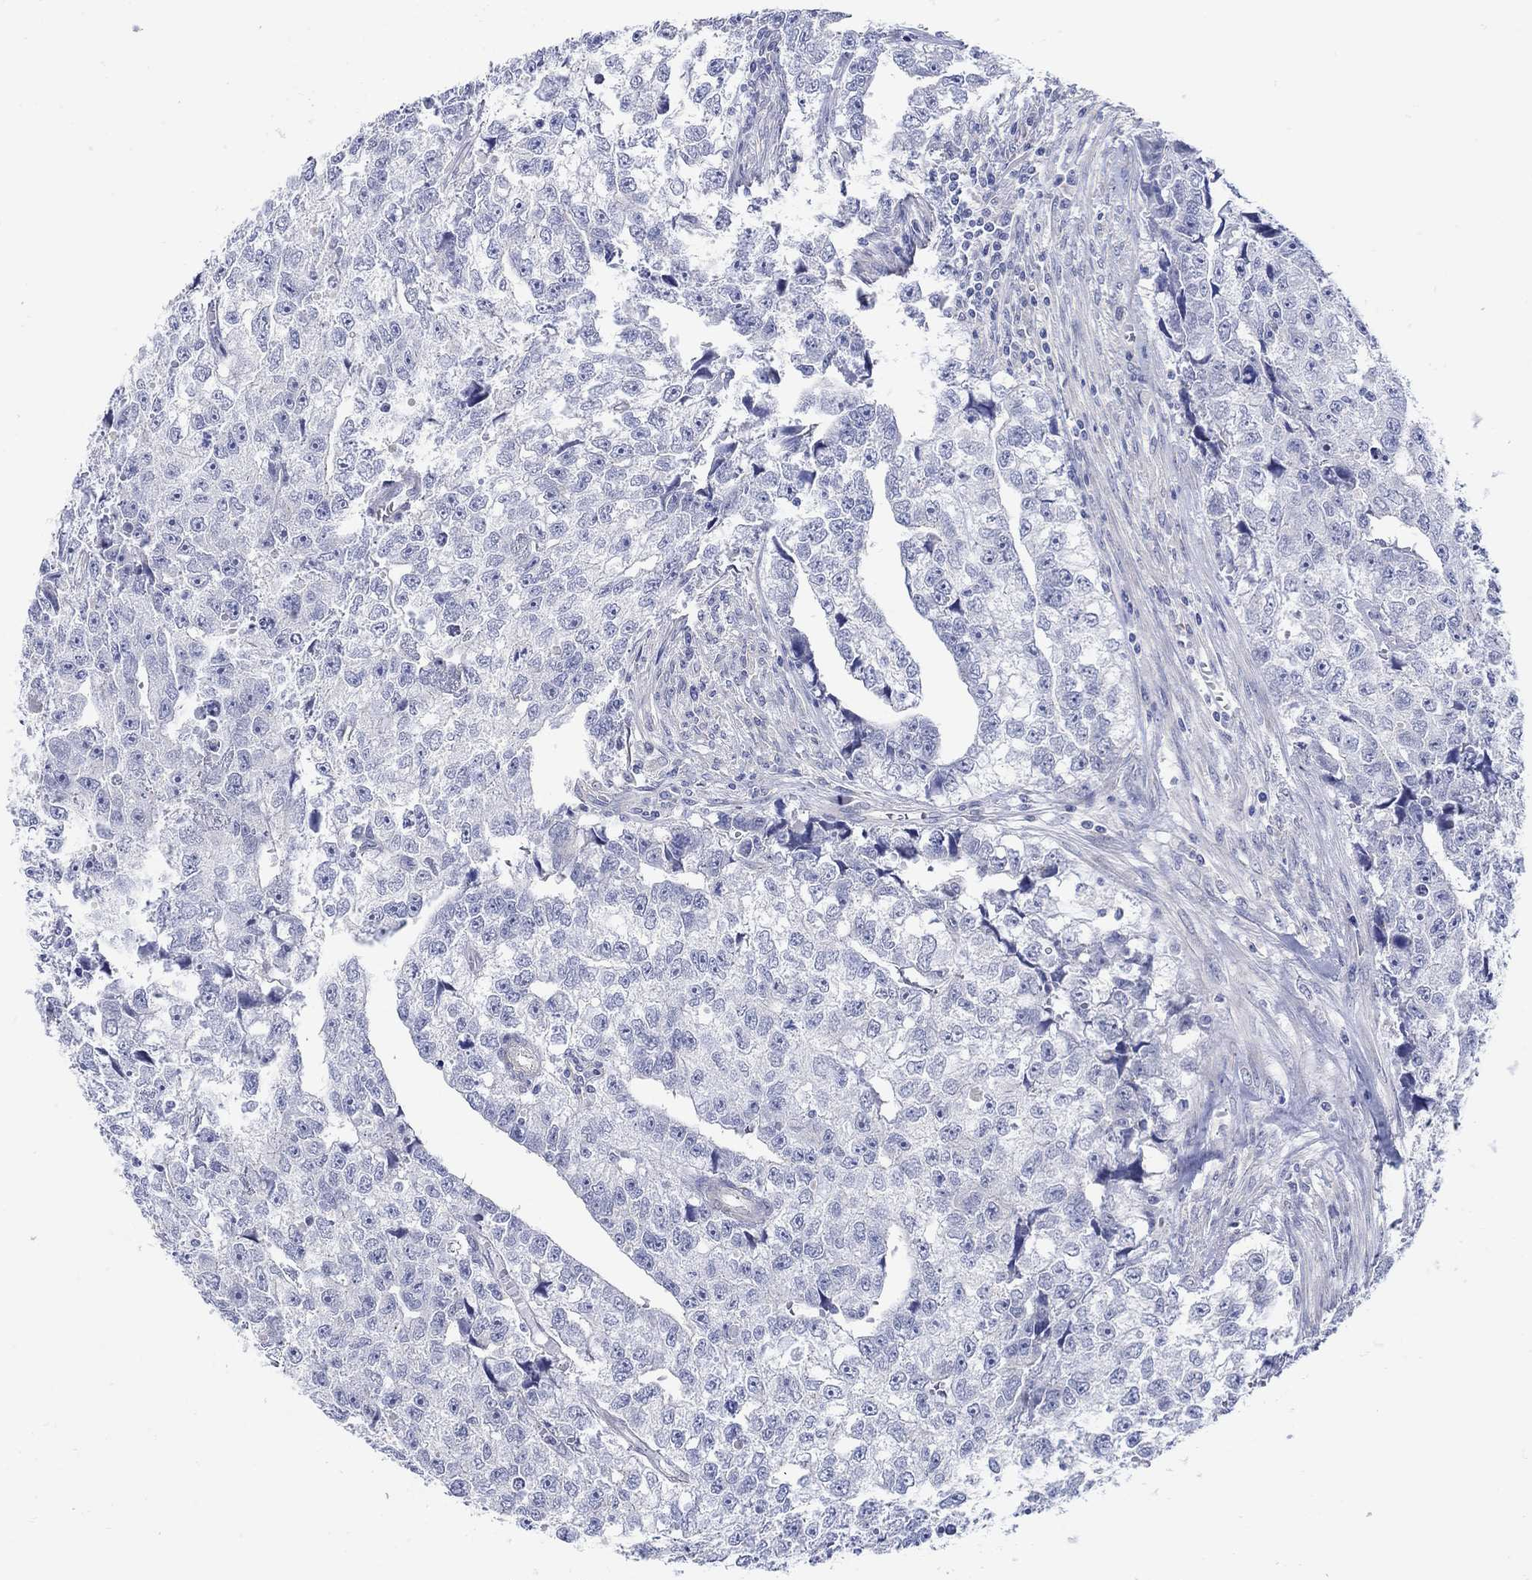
{"staining": {"intensity": "negative", "quantity": "none", "location": "none"}, "tissue": "testis cancer", "cell_type": "Tumor cells", "image_type": "cancer", "snomed": [{"axis": "morphology", "description": "Carcinoma, Embryonal, NOS"}, {"axis": "morphology", "description": "Teratoma, malignant, NOS"}, {"axis": "topography", "description": "Testis"}], "caption": "There is no significant staining in tumor cells of testis cancer (teratoma (malignant)).", "gene": "KRT222", "patient": {"sex": "male", "age": 44}}